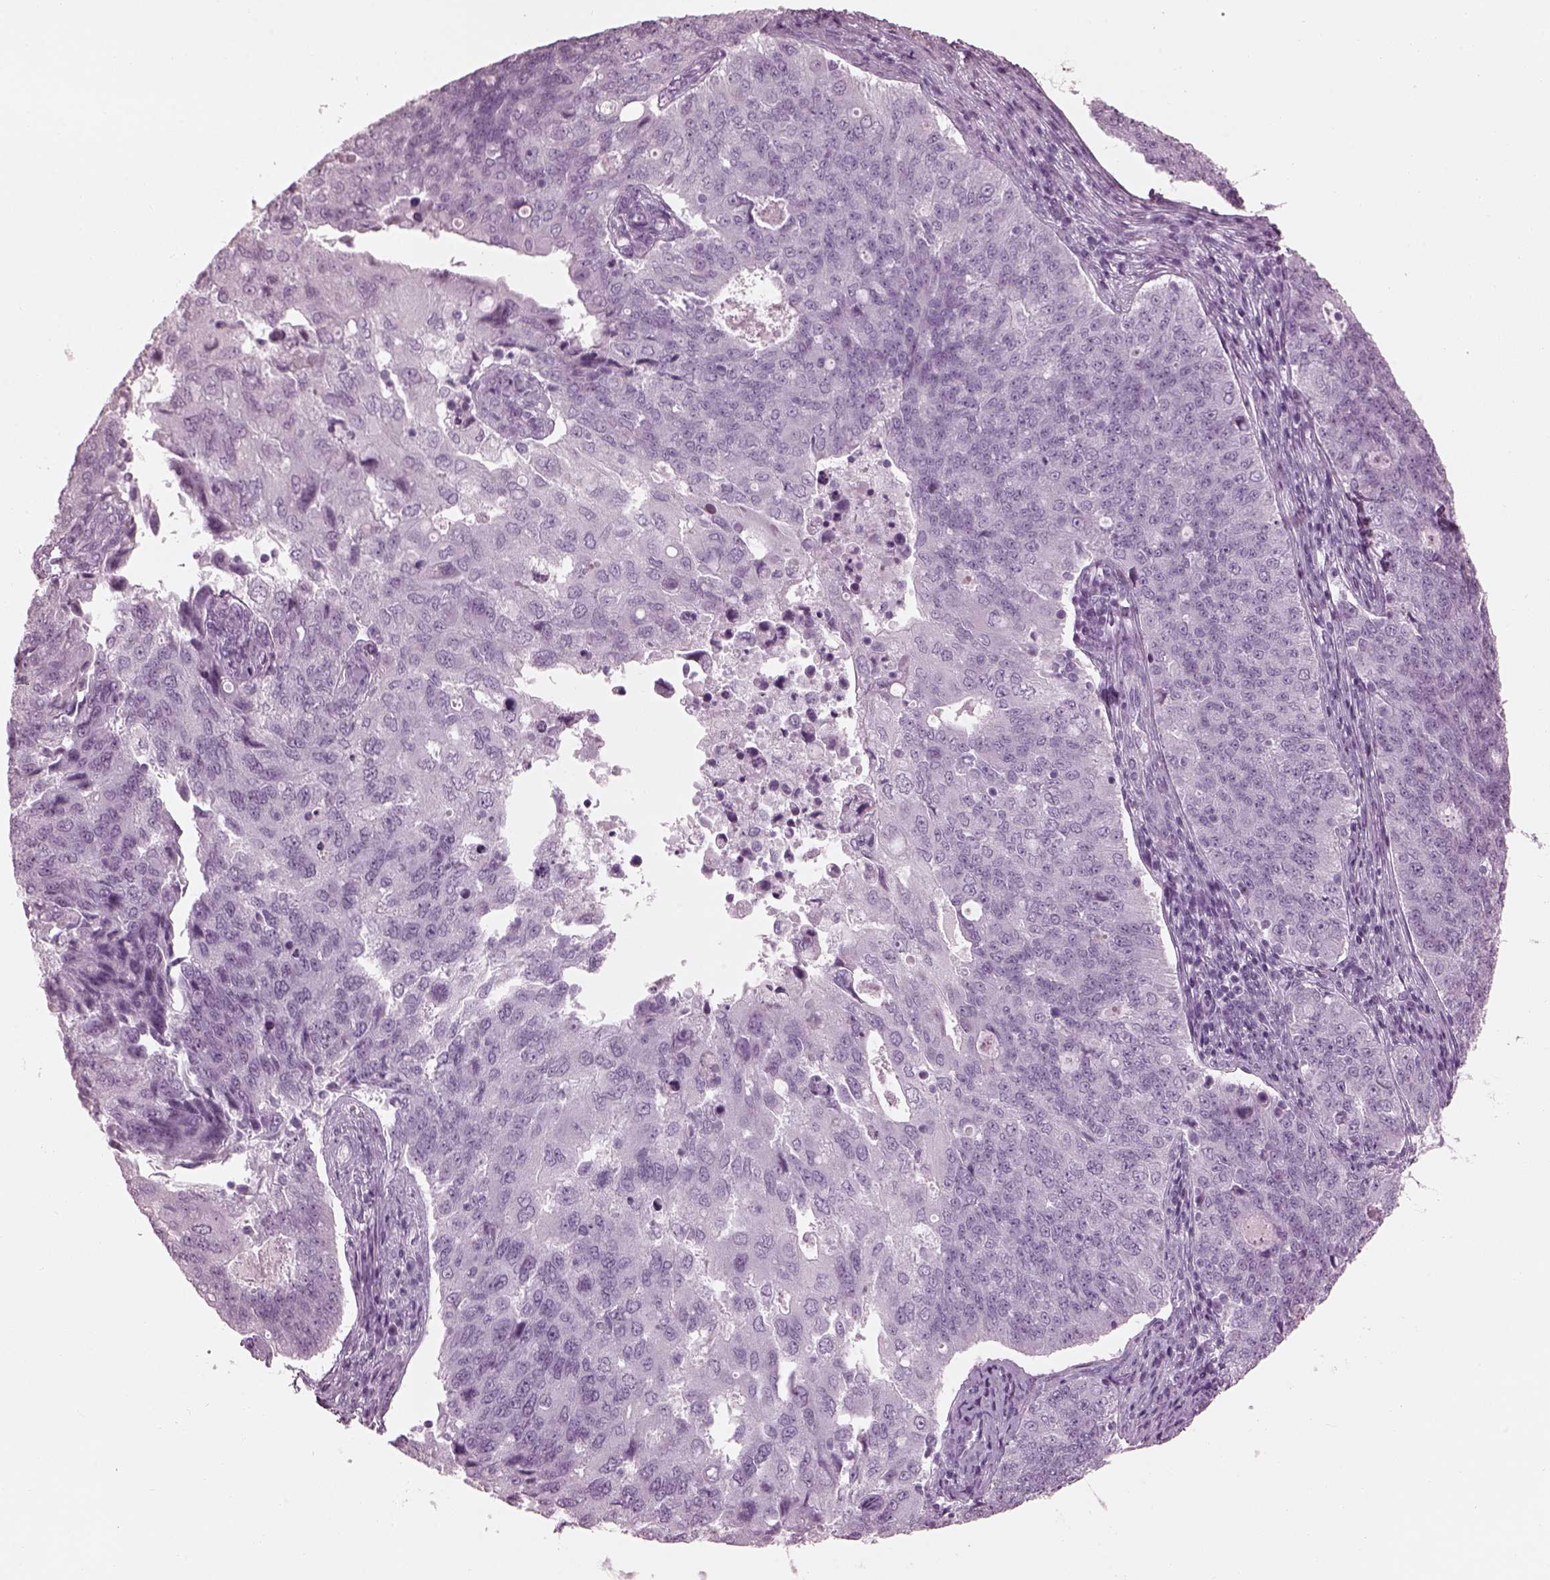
{"staining": {"intensity": "negative", "quantity": "none", "location": "none"}, "tissue": "endometrial cancer", "cell_type": "Tumor cells", "image_type": "cancer", "snomed": [{"axis": "morphology", "description": "Adenocarcinoma, NOS"}, {"axis": "topography", "description": "Endometrium"}], "caption": "Tumor cells are negative for protein expression in human endometrial cancer. (DAB immunohistochemistry with hematoxylin counter stain).", "gene": "TCHHL1", "patient": {"sex": "female", "age": 43}}